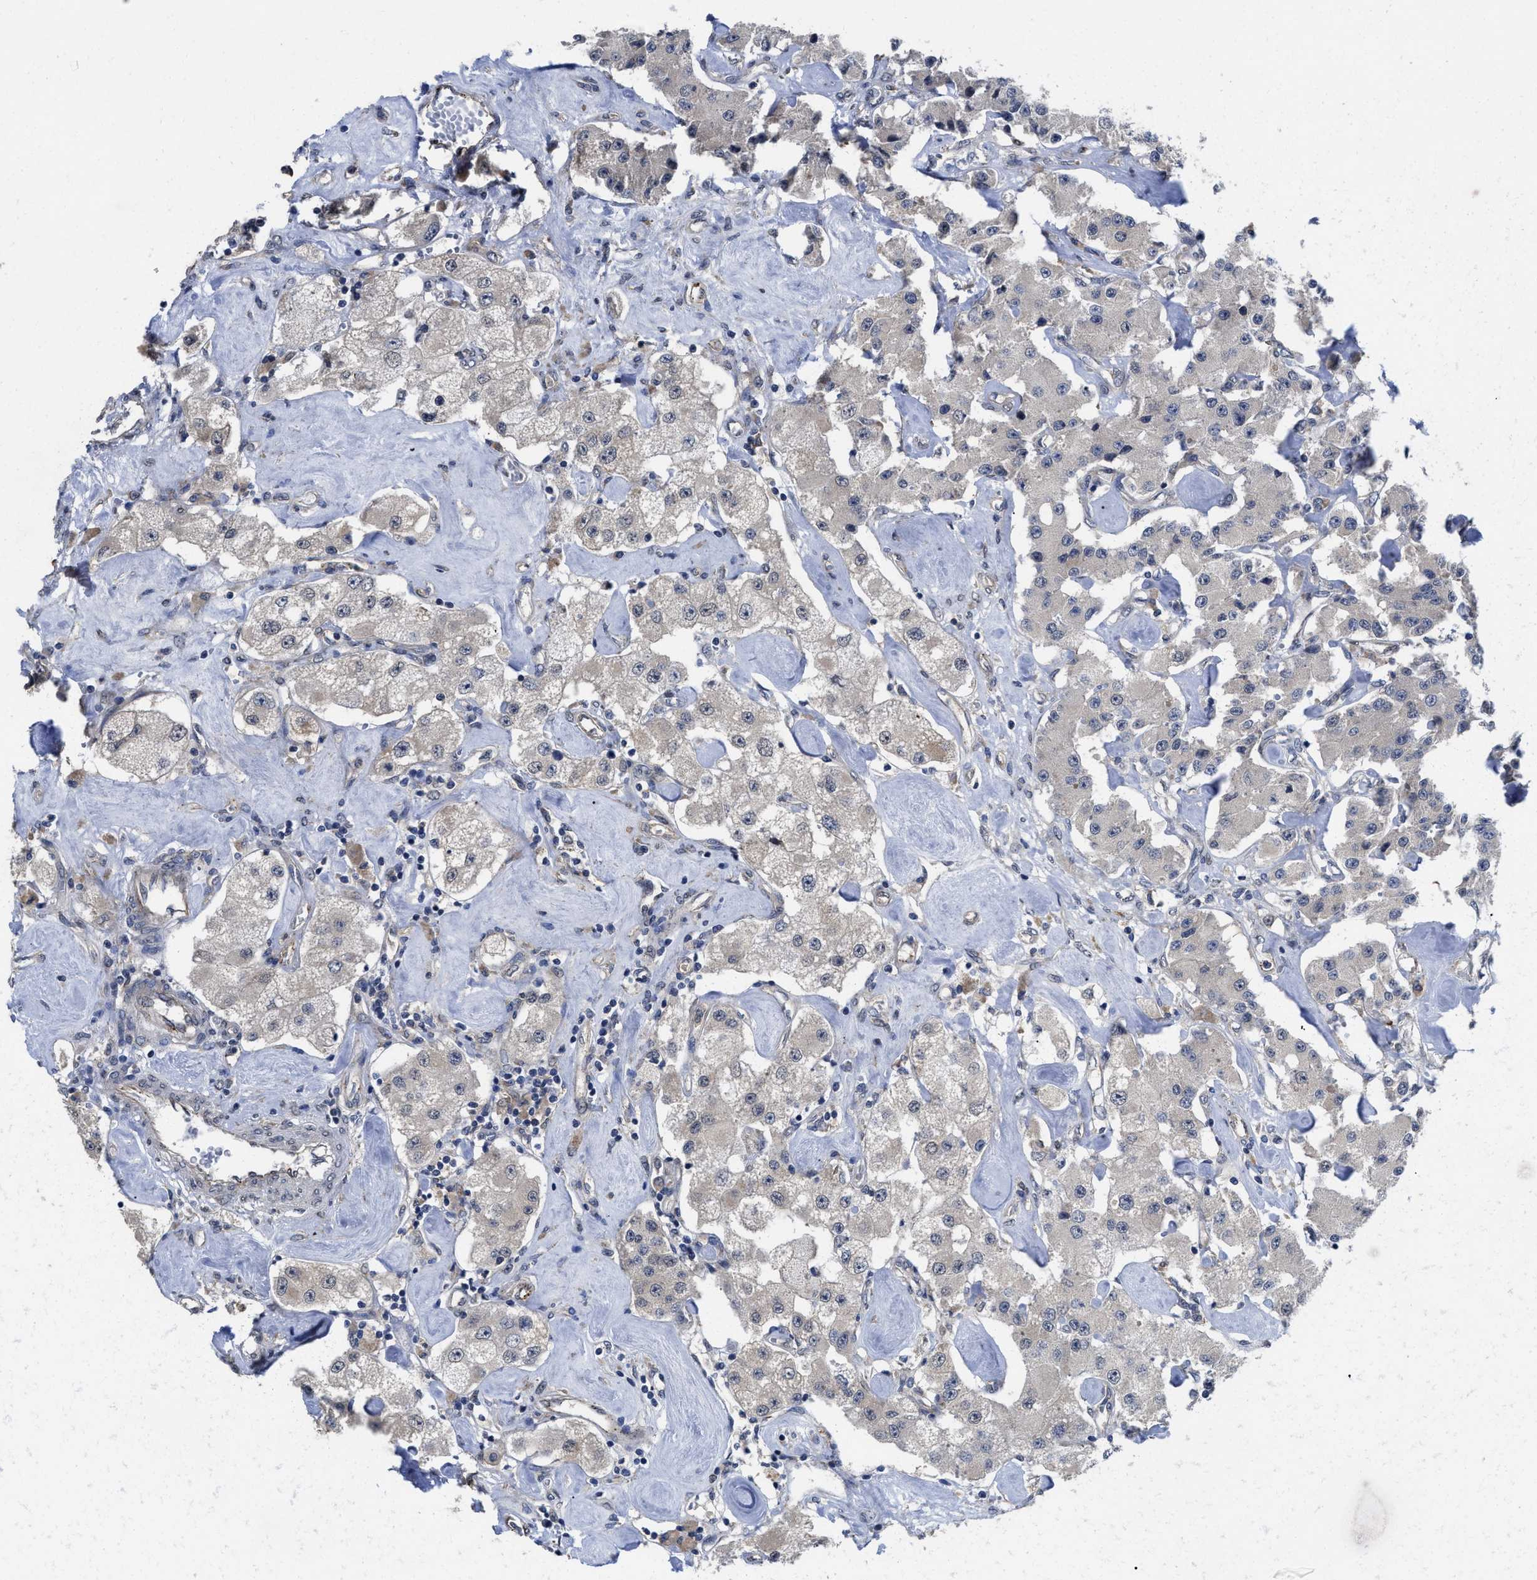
{"staining": {"intensity": "weak", "quantity": "<25%", "location": "cytoplasmic/membranous"}, "tissue": "carcinoid", "cell_type": "Tumor cells", "image_type": "cancer", "snomed": [{"axis": "morphology", "description": "Carcinoid, malignant, NOS"}, {"axis": "topography", "description": "Pancreas"}], "caption": "This is an immunohistochemistry (IHC) image of human carcinoid. There is no positivity in tumor cells.", "gene": "PKD2", "patient": {"sex": "male", "age": 41}}